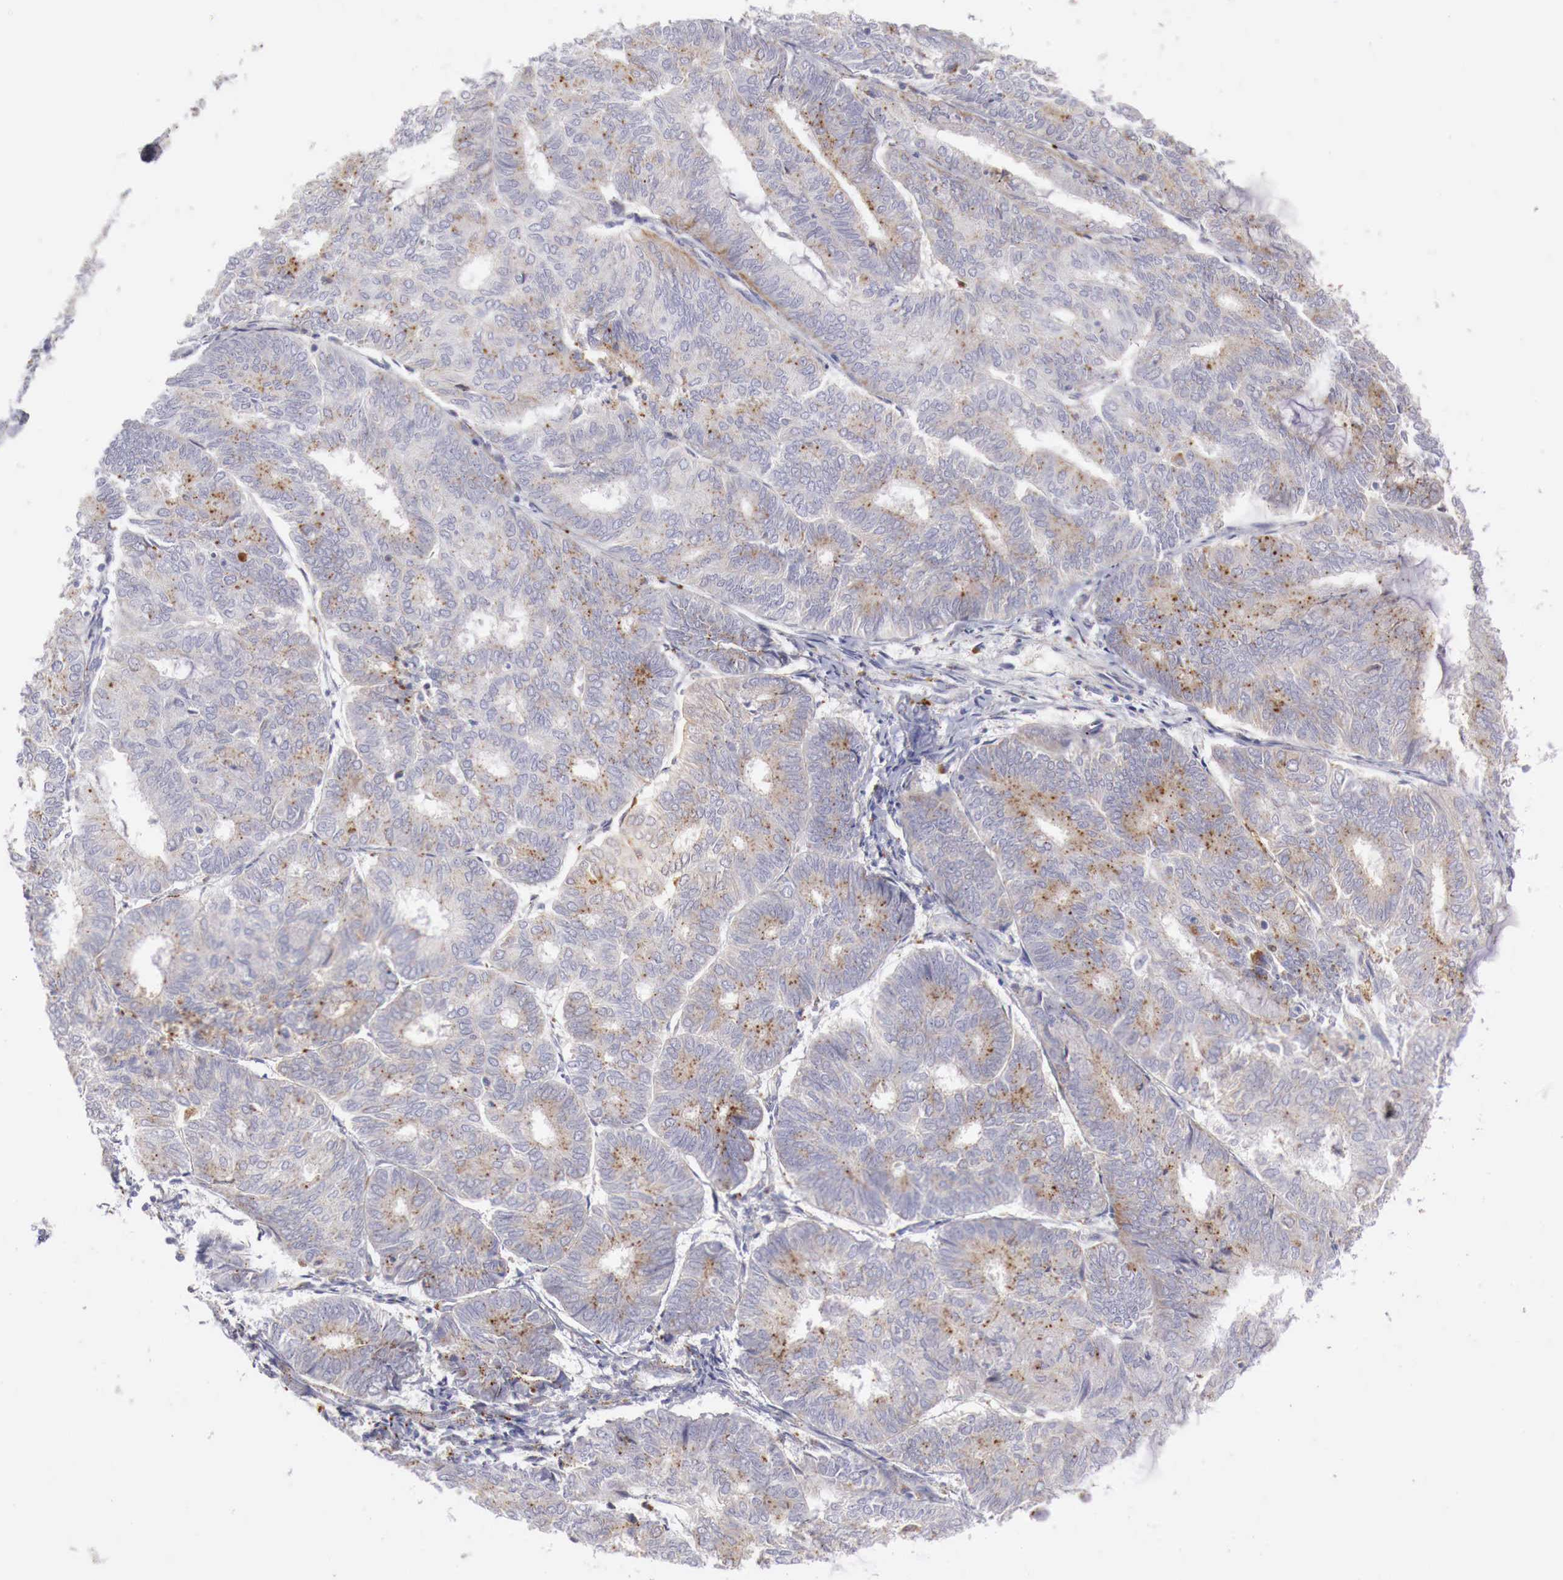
{"staining": {"intensity": "weak", "quantity": "25%-75%", "location": "cytoplasmic/membranous"}, "tissue": "endometrial cancer", "cell_type": "Tumor cells", "image_type": "cancer", "snomed": [{"axis": "morphology", "description": "Adenocarcinoma, NOS"}, {"axis": "topography", "description": "Endometrium"}], "caption": "The image reveals immunohistochemical staining of endometrial adenocarcinoma. There is weak cytoplasmic/membranous expression is appreciated in approximately 25%-75% of tumor cells.", "gene": "GLA", "patient": {"sex": "female", "age": 59}}